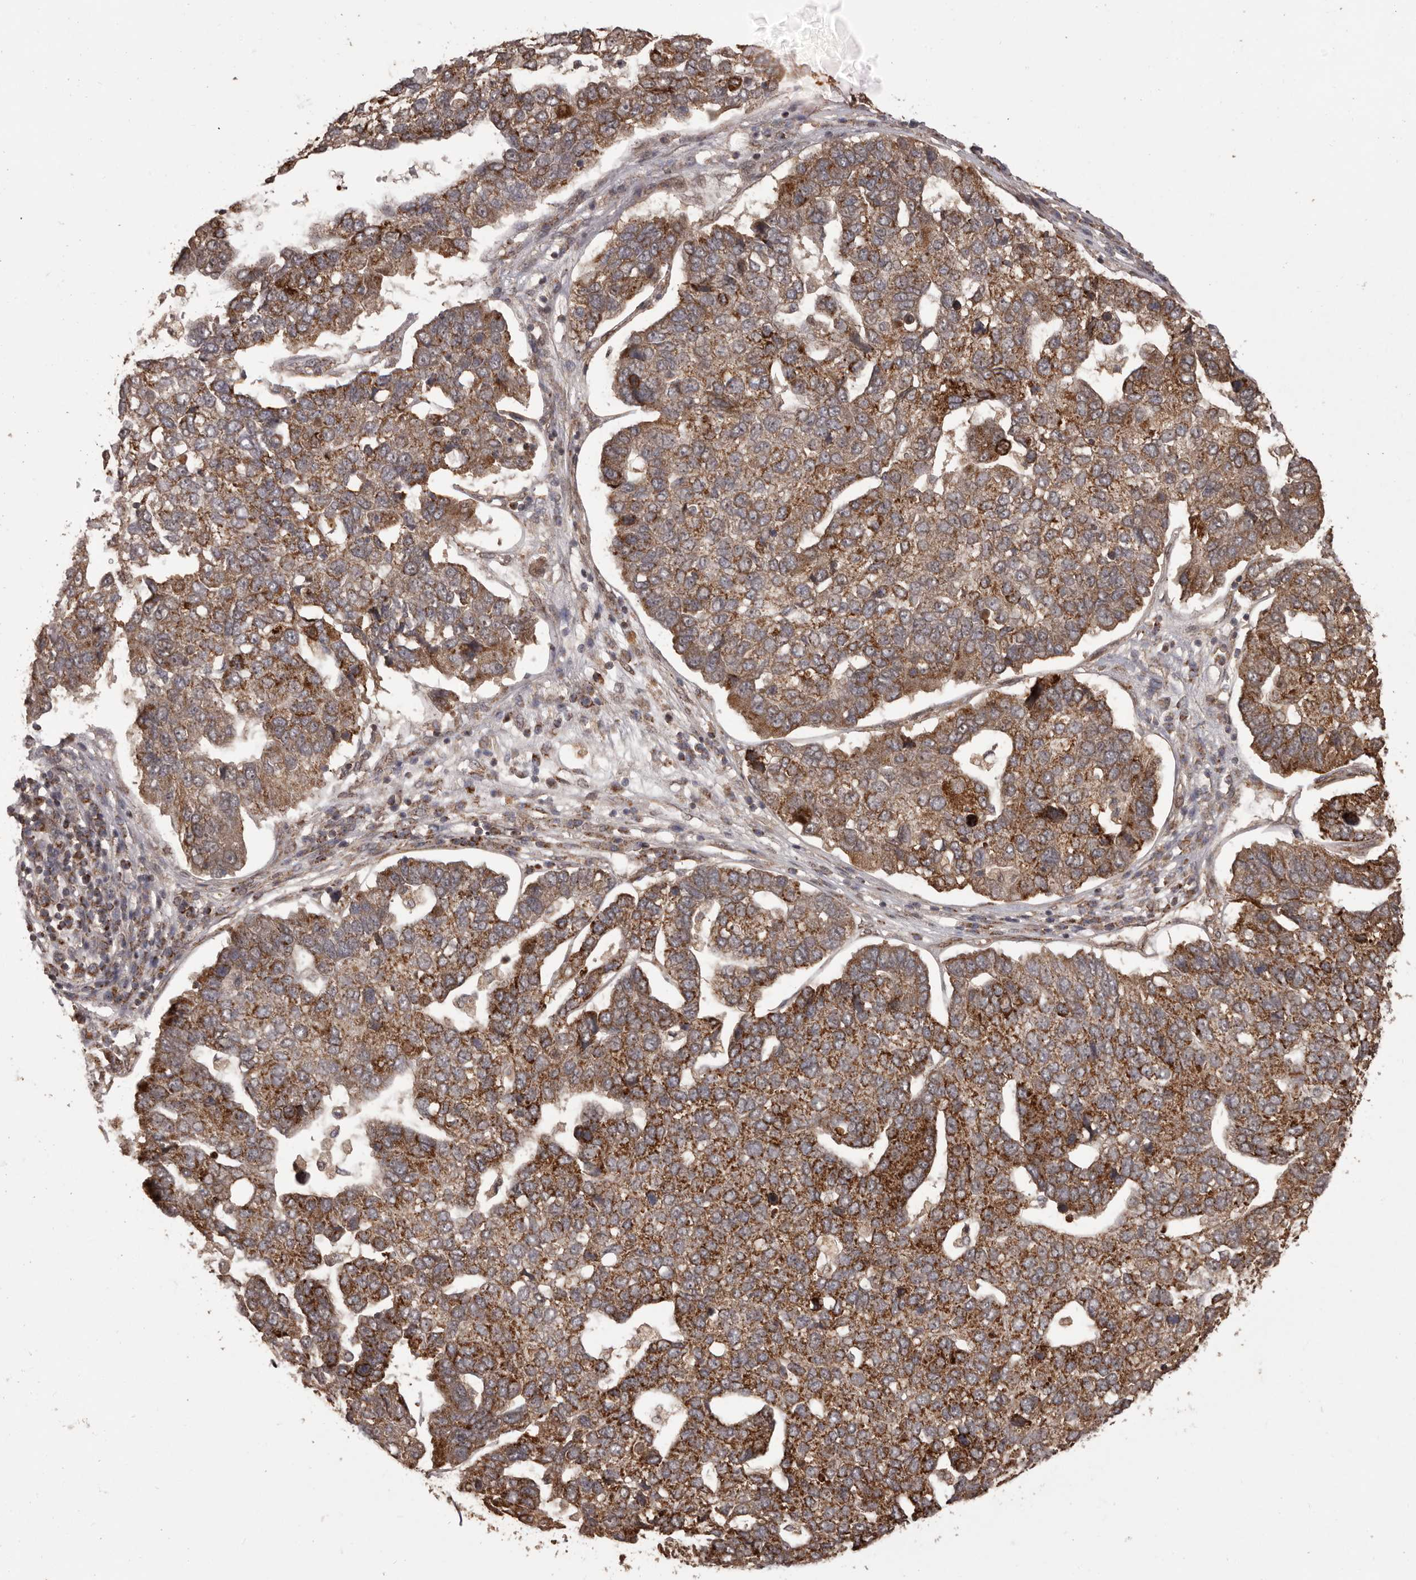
{"staining": {"intensity": "strong", "quantity": ">75%", "location": "cytoplasmic/membranous"}, "tissue": "pancreatic cancer", "cell_type": "Tumor cells", "image_type": "cancer", "snomed": [{"axis": "morphology", "description": "Adenocarcinoma, NOS"}, {"axis": "topography", "description": "Pancreas"}], "caption": "This is an image of immunohistochemistry (IHC) staining of pancreatic cancer, which shows strong staining in the cytoplasmic/membranous of tumor cells.", "gene": "CHRM2", "patient": {"sex": "female", "age": 61}}